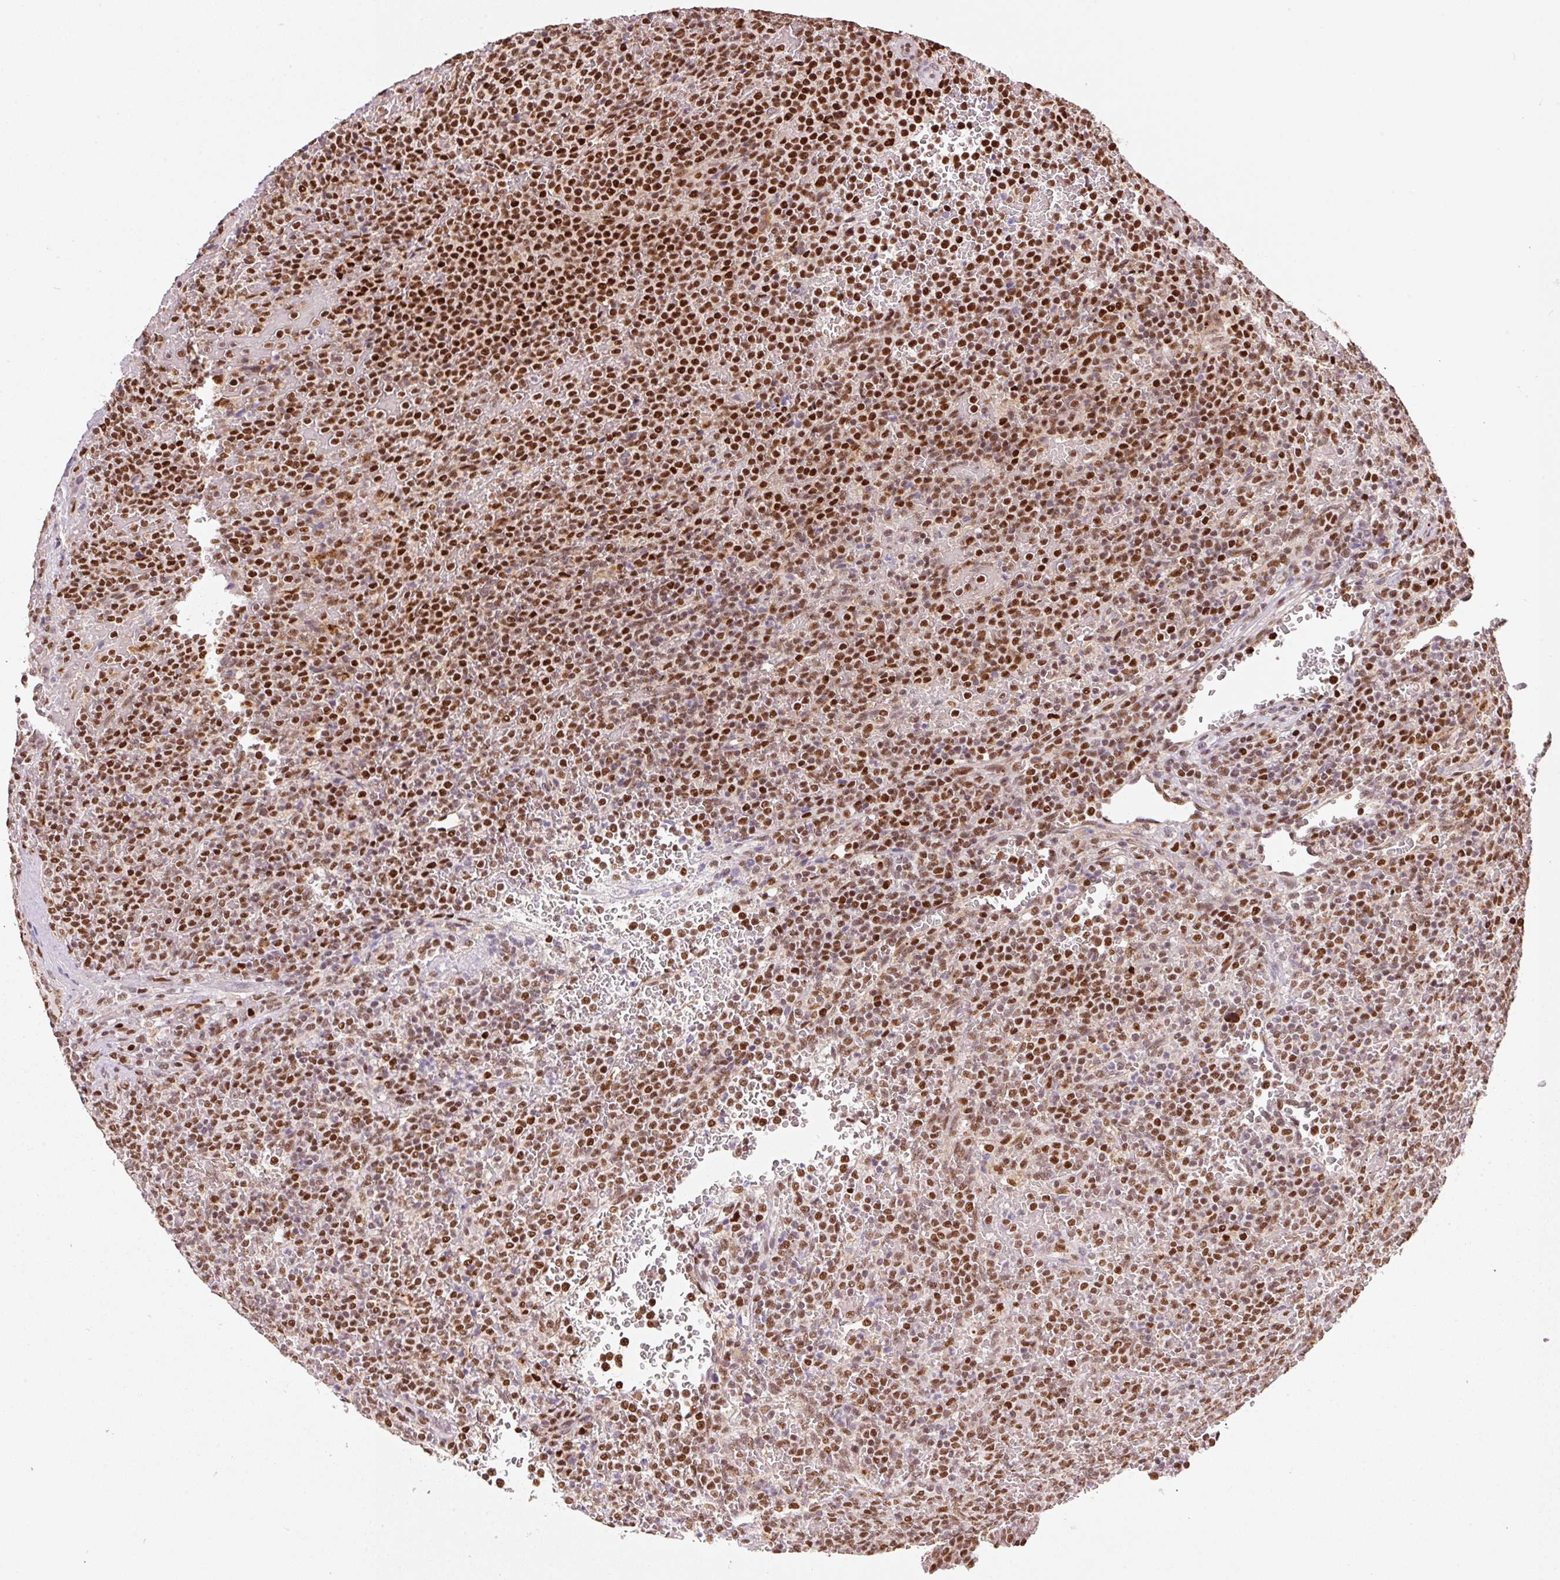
{"staining": {"intensity": "strong", "quantity": ">75%", "location": "nuclear"}, "tissue": "lymphoma", "cell_type": "Tumor cells", "image_type": "cancer", "snomed": [{"axis": "morphology", "description": "Malignant lymphoma, non-Hodgkin's type, Low grade"}, {"axis": "topography", "description": "Spleen"}], "caption": "High-power microscopy captured an IHC micrograph of low-grade malignant lymphoma, non-Hodgkin's type, revealing strong nuclear expression in about >75% of tumor cells. (brown staining indicates protein expression, while blue staining denotes nuclei).", "gene": "GPR139", "patient": {"sex": "male", "age": 60}}